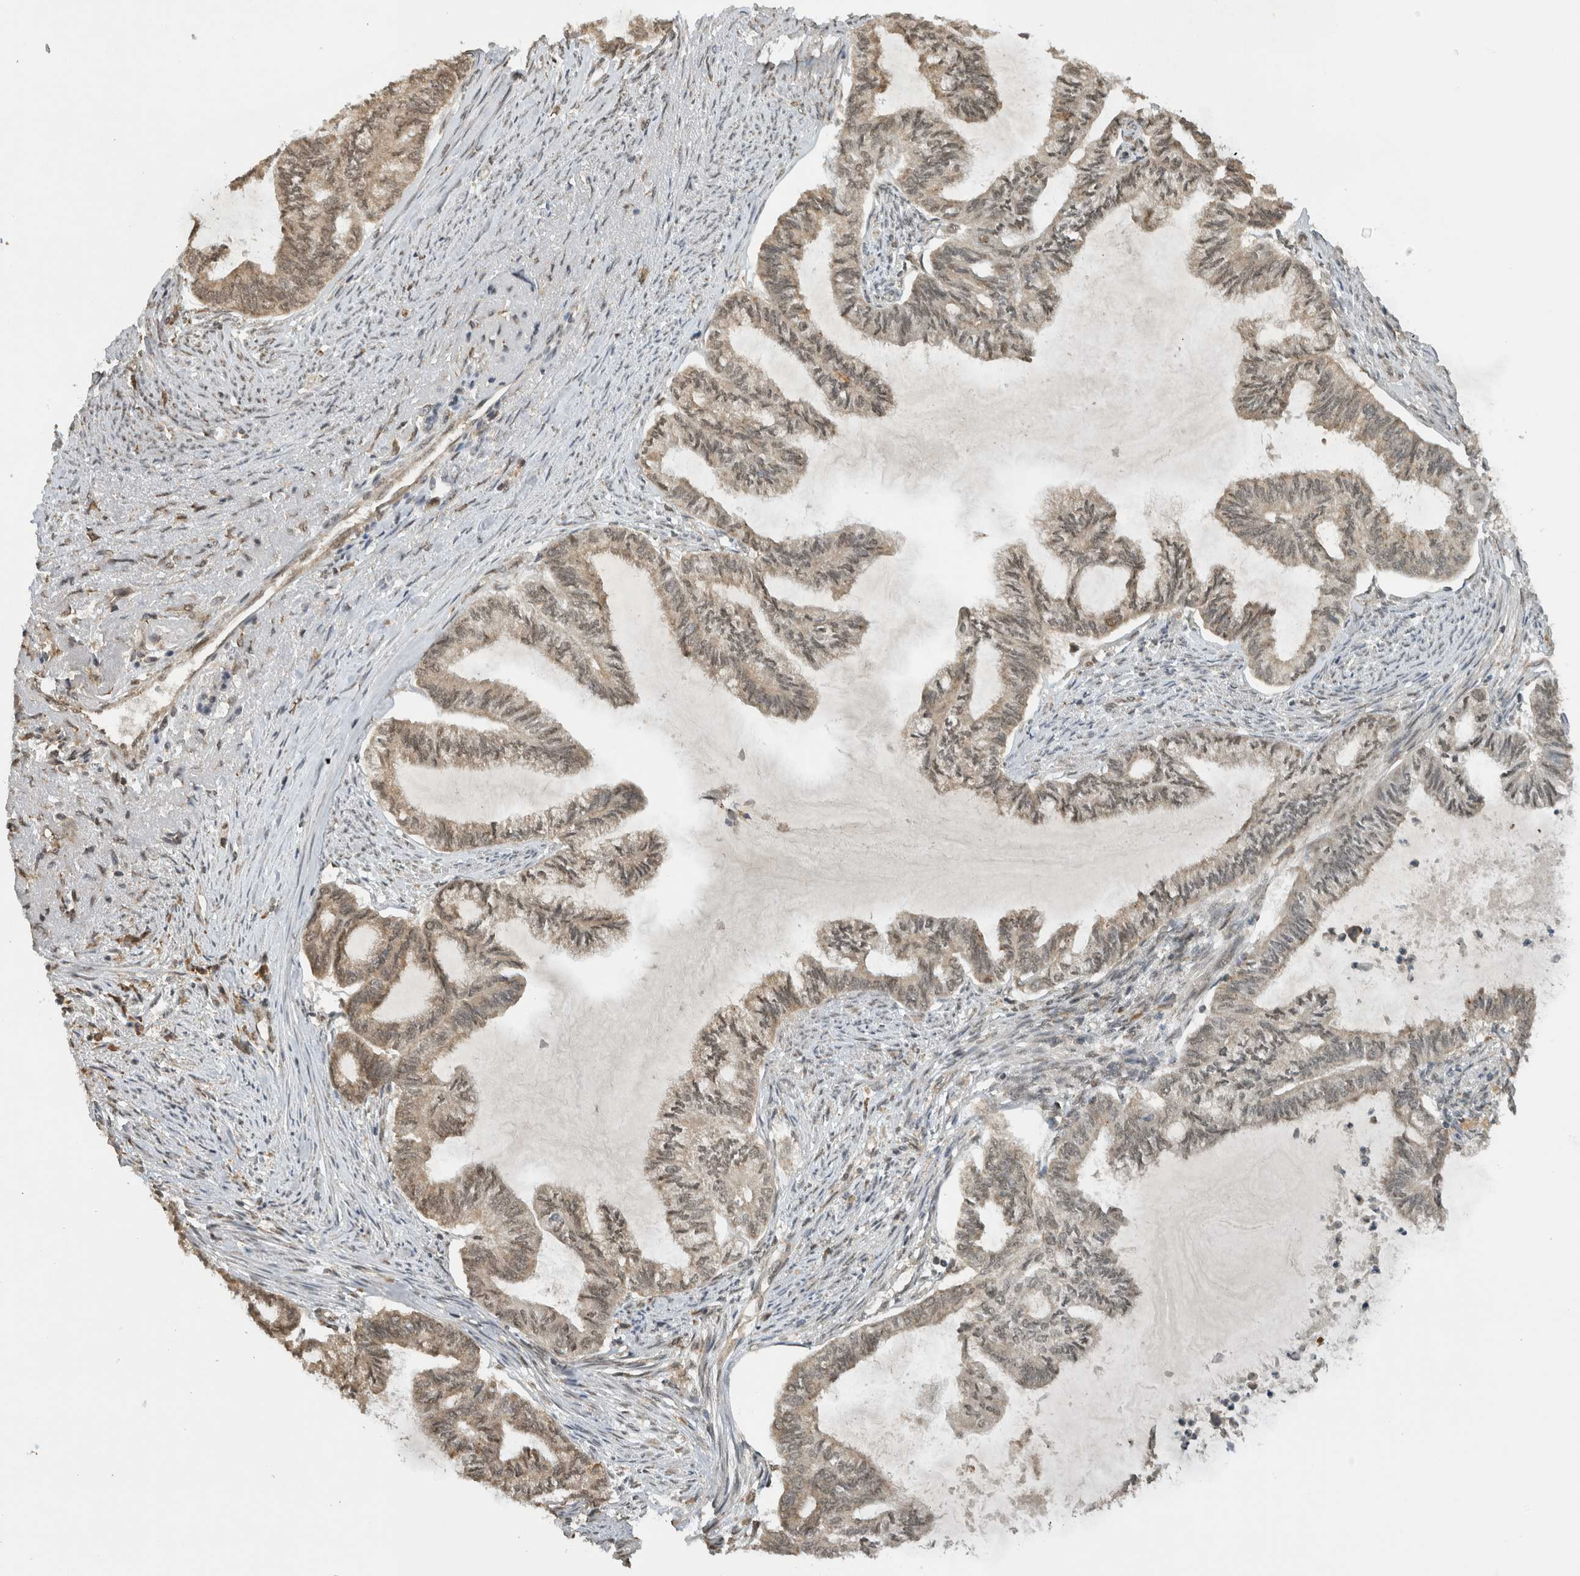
{"staining": {"intensity": "weak", "quantity": "25%-75%", "location": "nuclear"}, "tissue": "endometrial cancer", "cell_type": "Tumor cells", "image_type": "cancer", "snomed": [{"axis": "morphology", "description": "Adenocarcinoma, NOS"}, {"axis": "topography", "description": "Endometrium"}], "caption": "Endometrial cancer stained with DAB immunohistochemistry reveals low levels of weak nuclear positivity in approximately 25%-75% of tumor cells. The staining was performed using DAB (3,3'-diaminobenzidine), with brown indicating positive protein expression. Nuclei are stained blue with hematoxylin.", "gene": "C1orf21", "patient": {"sex": "female", "age": 86}}